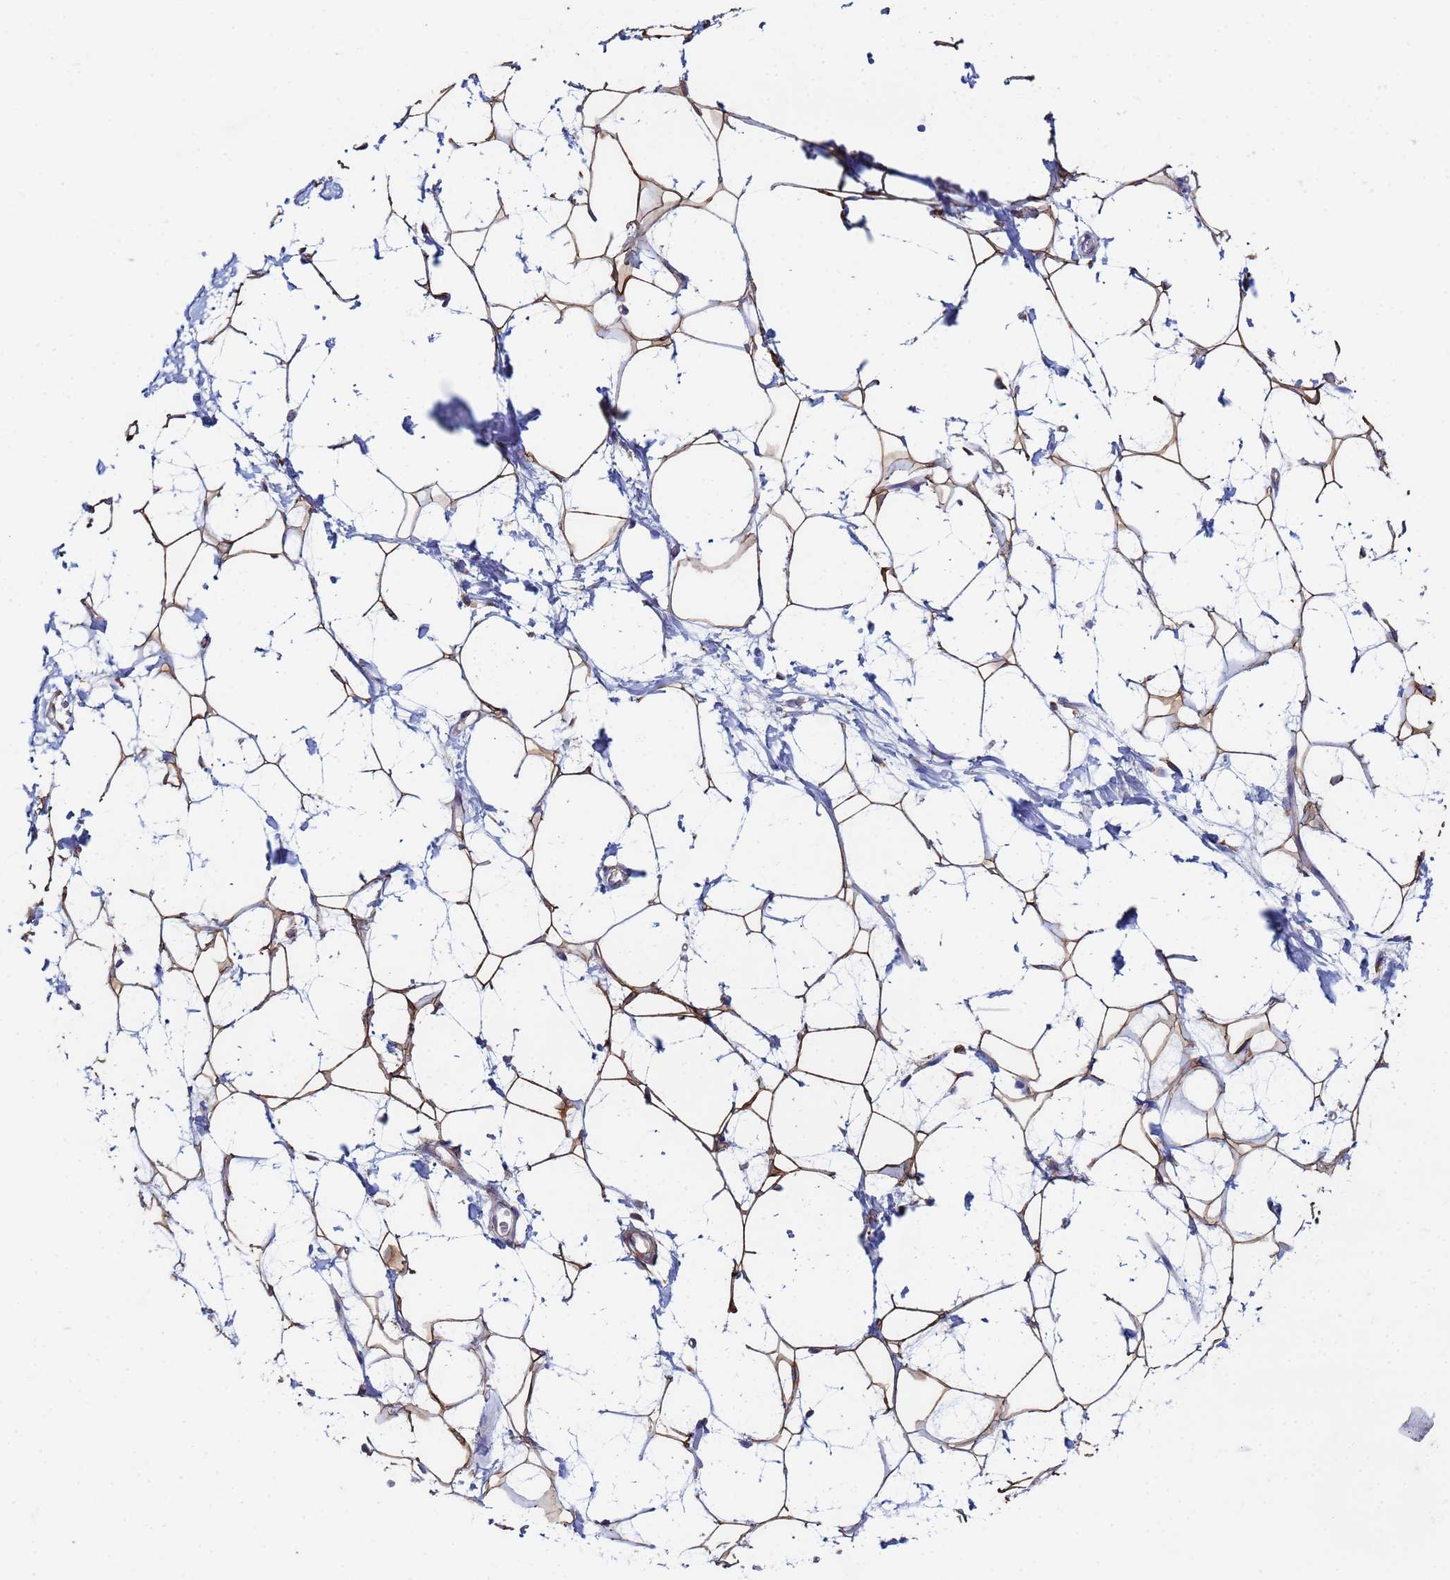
{"staining": {"intensity": "moderate", "quantity": ">75%", "location": "cytoplasmic/membranous"}, "tissue": "adipose tissue", "cell_type": "Adipocytes", "image_type": "normal", "snomed": [{"axis": "morphology", "description": "Normal tissue, NOS"}, {"axis": "topography", "description": "Breast"}], "caption": "IHC (DAB) staining of unremarkable human adipose tissue shows moderate cytoplasmic/membranous protein positivity in approximately >75% of adipocytes.", "gene": "GDAP2", "patient": {"sex": "female", "age": 26}}